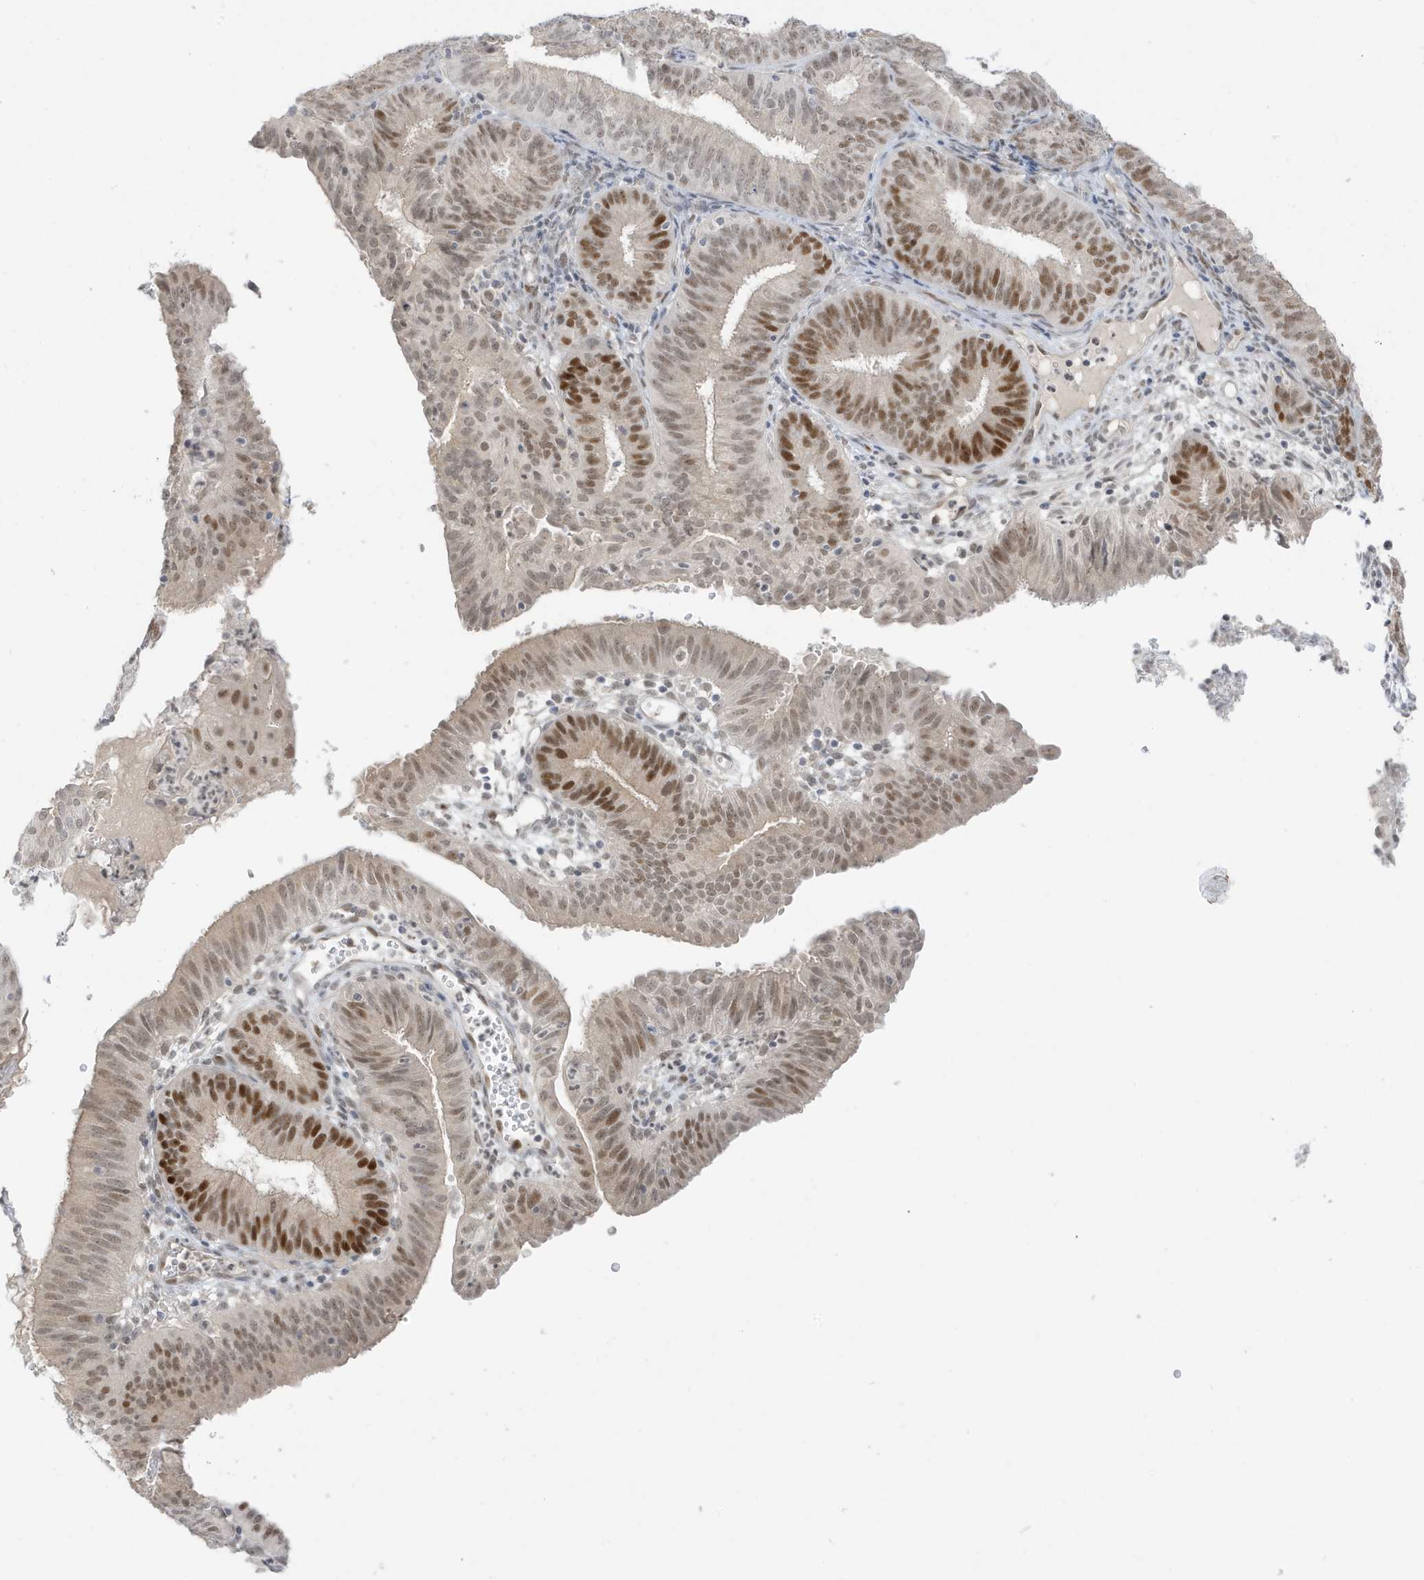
{"staining": {"intensity": "moderate", "quantity": "25%-75%", "location": "nuclear"}, "tissue": "endometrial cancer", "cell_type": "Tumor cells", "image_type": "cancer", "snomed": [{"axis": "morphology", "description": "Adenocarcinoma, NOS"}, {"axis": "topography", "description": "Endometrium"}], "caption": "Brown immunohistochemical staining in endometrial adenocarcinoma displays moderate nuclear expression in approximately 25%-75% of tumor cells.", "gene": "MSL3", "patient": {"sex": "female", "age": 51}}